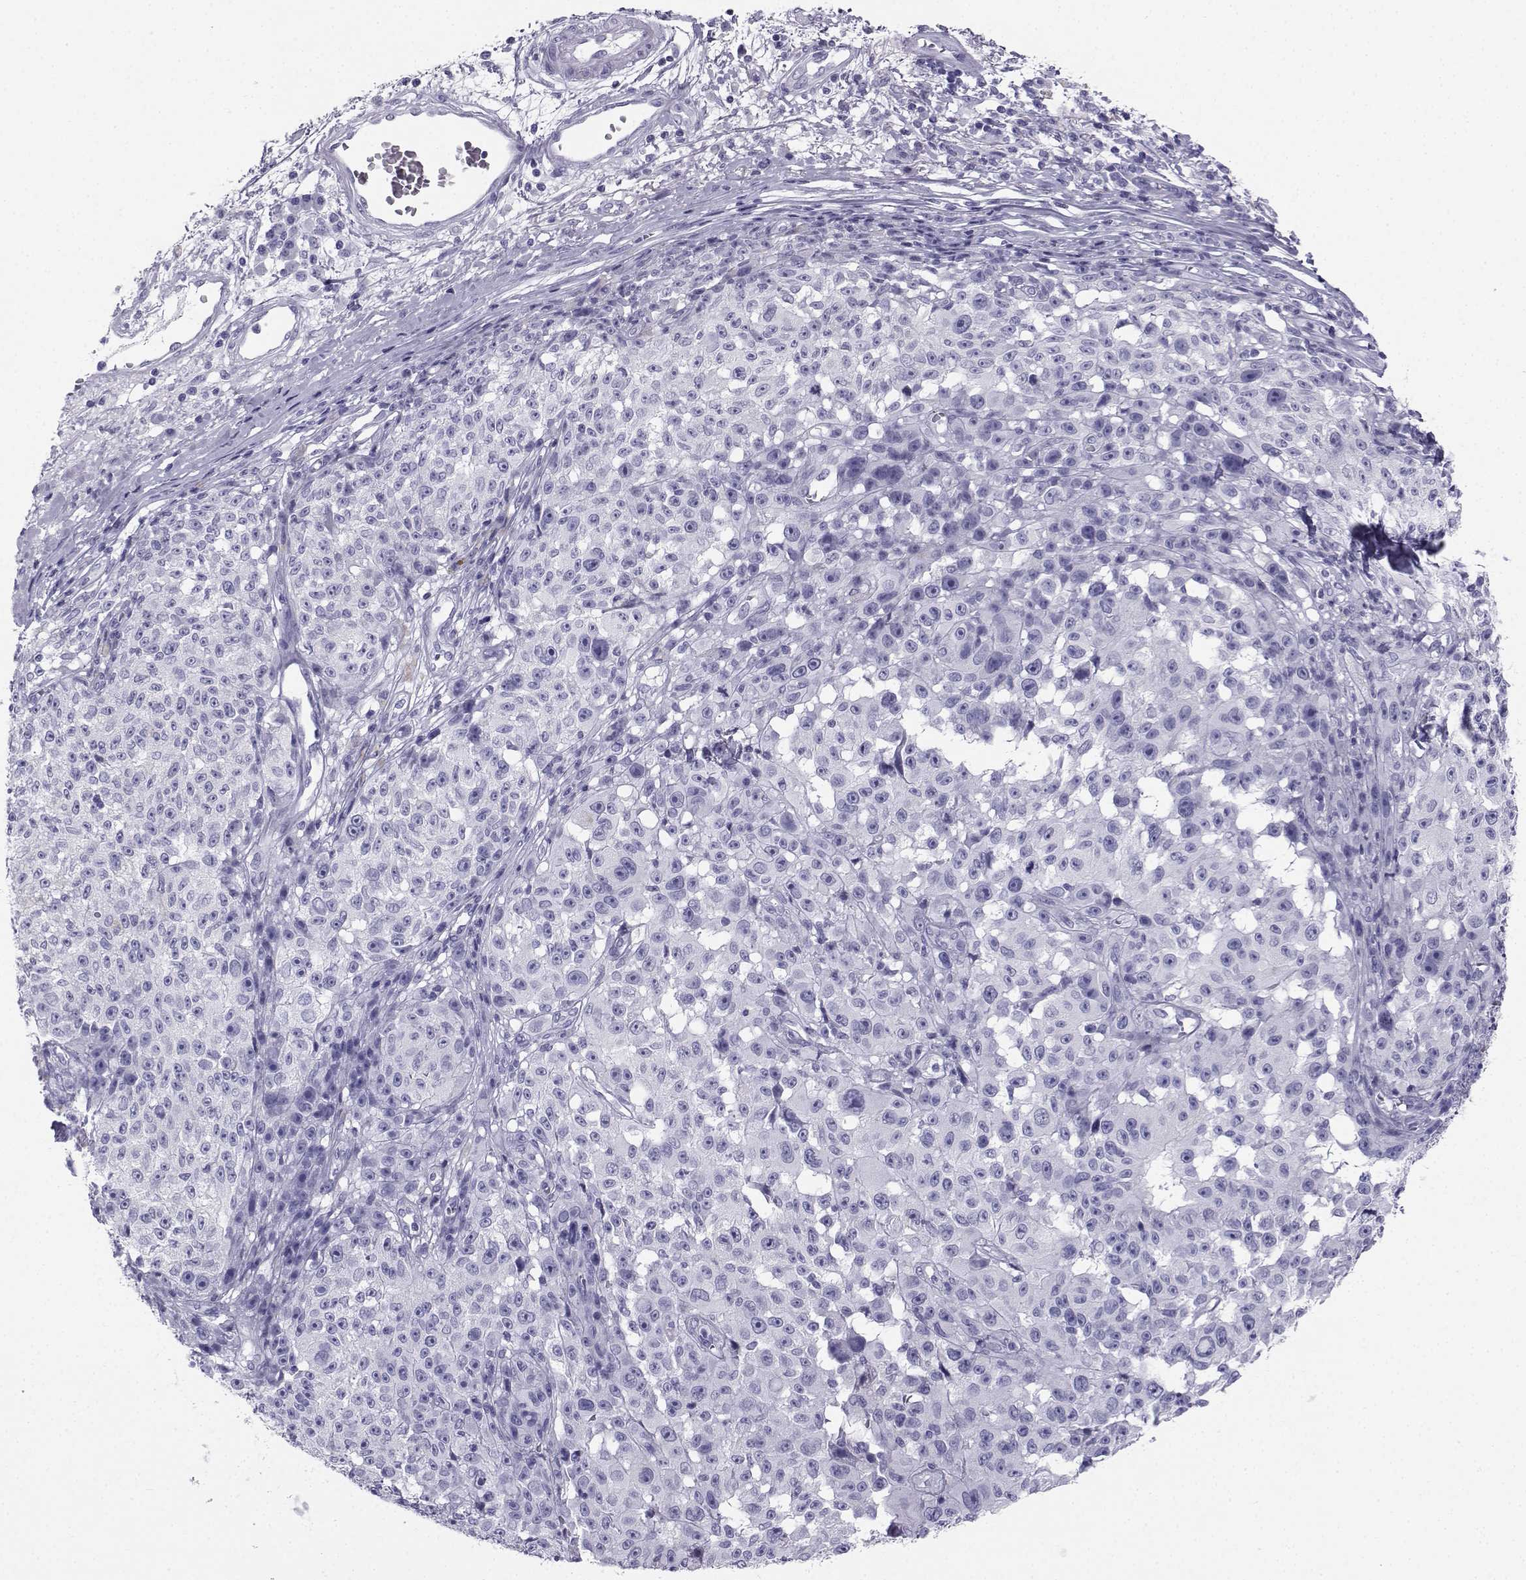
{"staining": {"intensity": "negative", "quantity": "none", "location": "none"}, "tissue": "melanoma", "cell_type": "Tumor cells", "image_type": "cancer", "snomed": [{"axis": "morphology", "description": "Malignant melanoma, NOS"}, {"axis": "topography", "description": "Skin"}], "caption": "The immunohistochemistry (IHC) histopathology image has no significant expression in tumor cells of melanoma tissue. Nuclei are stained in blue.", "gene": "SST", "patient": {"sex": "female", "age": 82}}